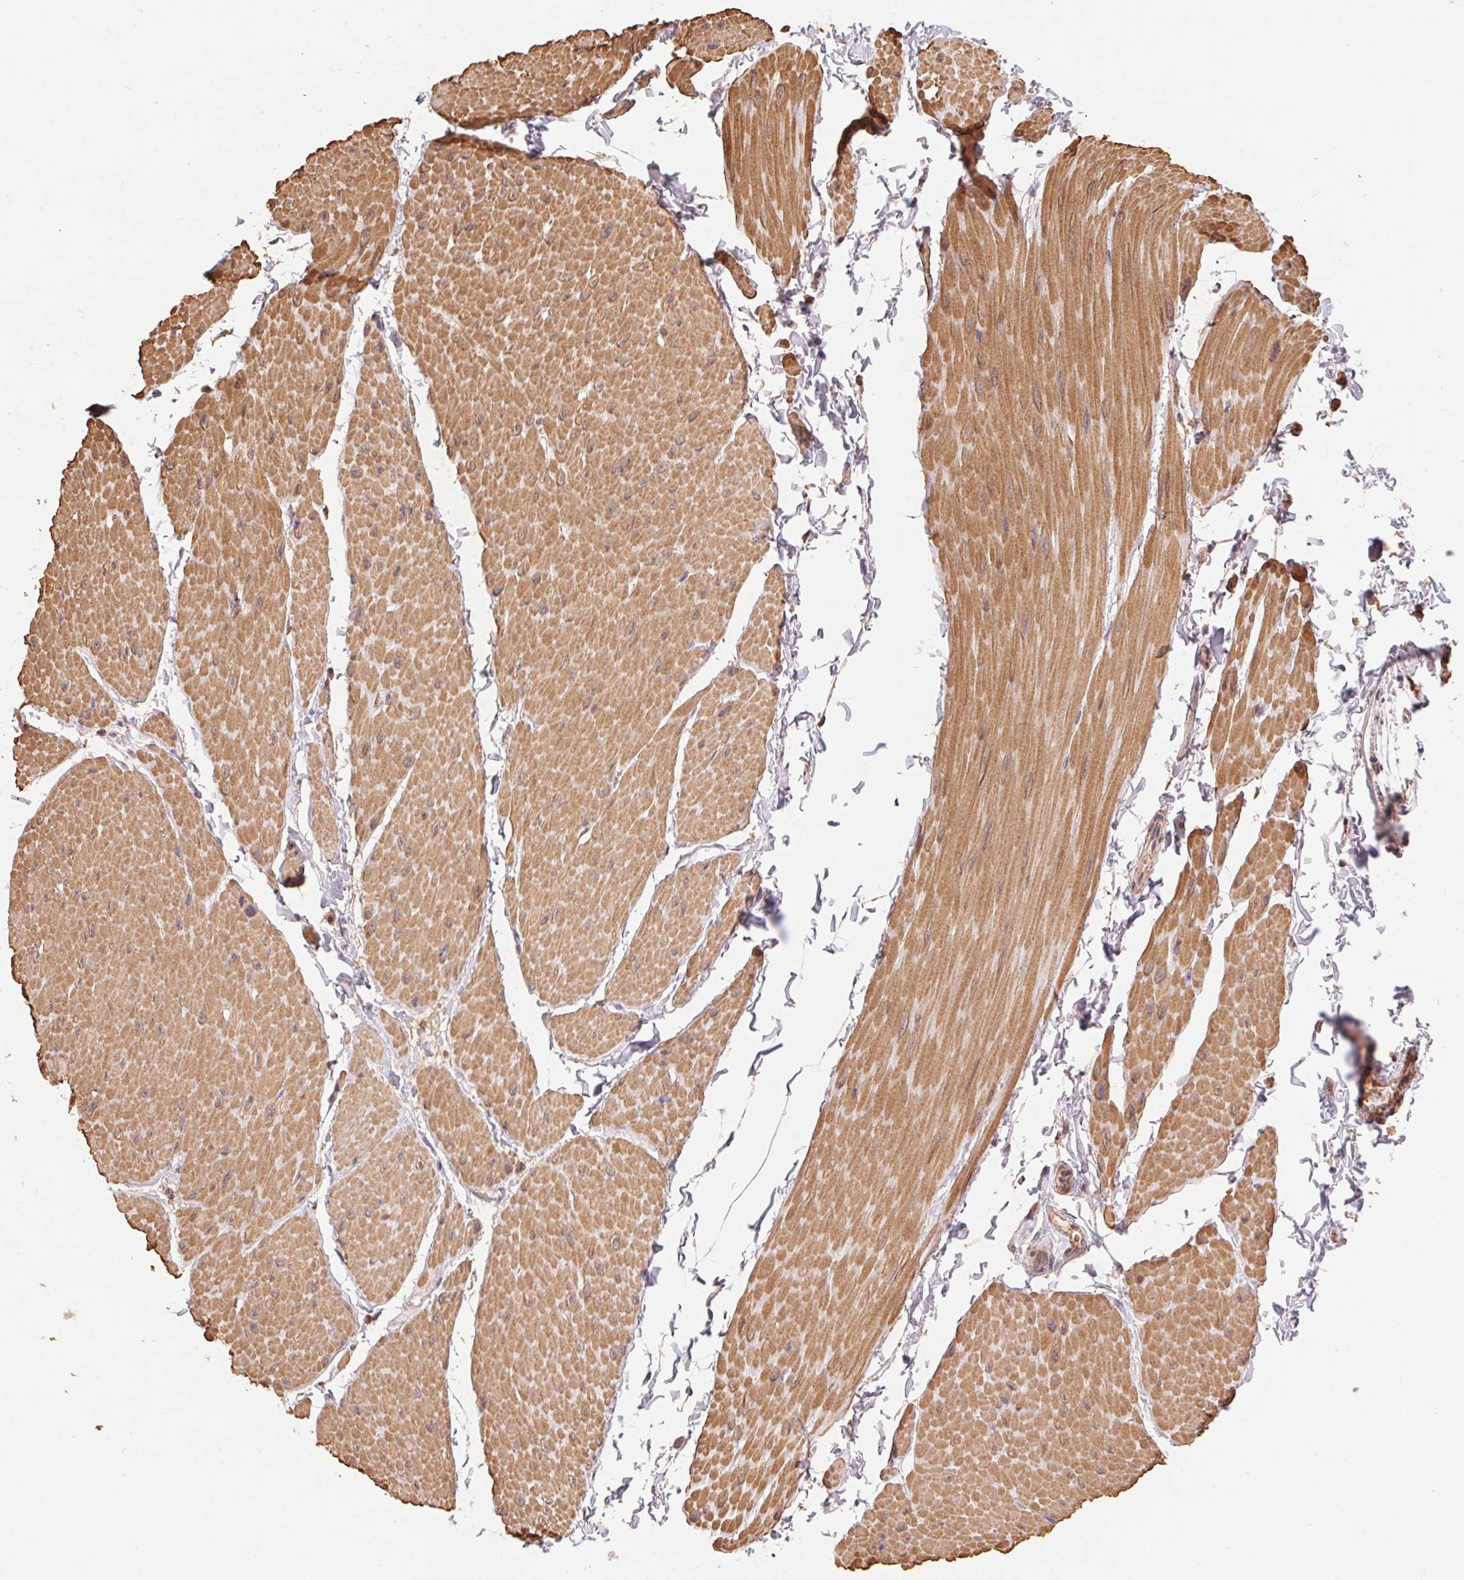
{"staining": {"intensity": "moderate", "quantity": ">75%", "location": "cytoplasmic/membranous"}, "tissue": "adipose tissue", "cell_type": "Adipocytes", "image_type": "normal", "snomed": [{"axis": "morphology", "description": "Normal tissue, NOS"}, {"axis": "topography", "description": "Smooth muscle"}, {"axis": "topography", "description": "Peripheral nerve tissue"}], "caption": "Adipose tissue stained for a protein (brown) reveals moderate cytoplasmic/membranous positive staining in approximately >75% of adipocytes.", "gene": "ATG10", "patient": {"sex": "male", "age": 58}}